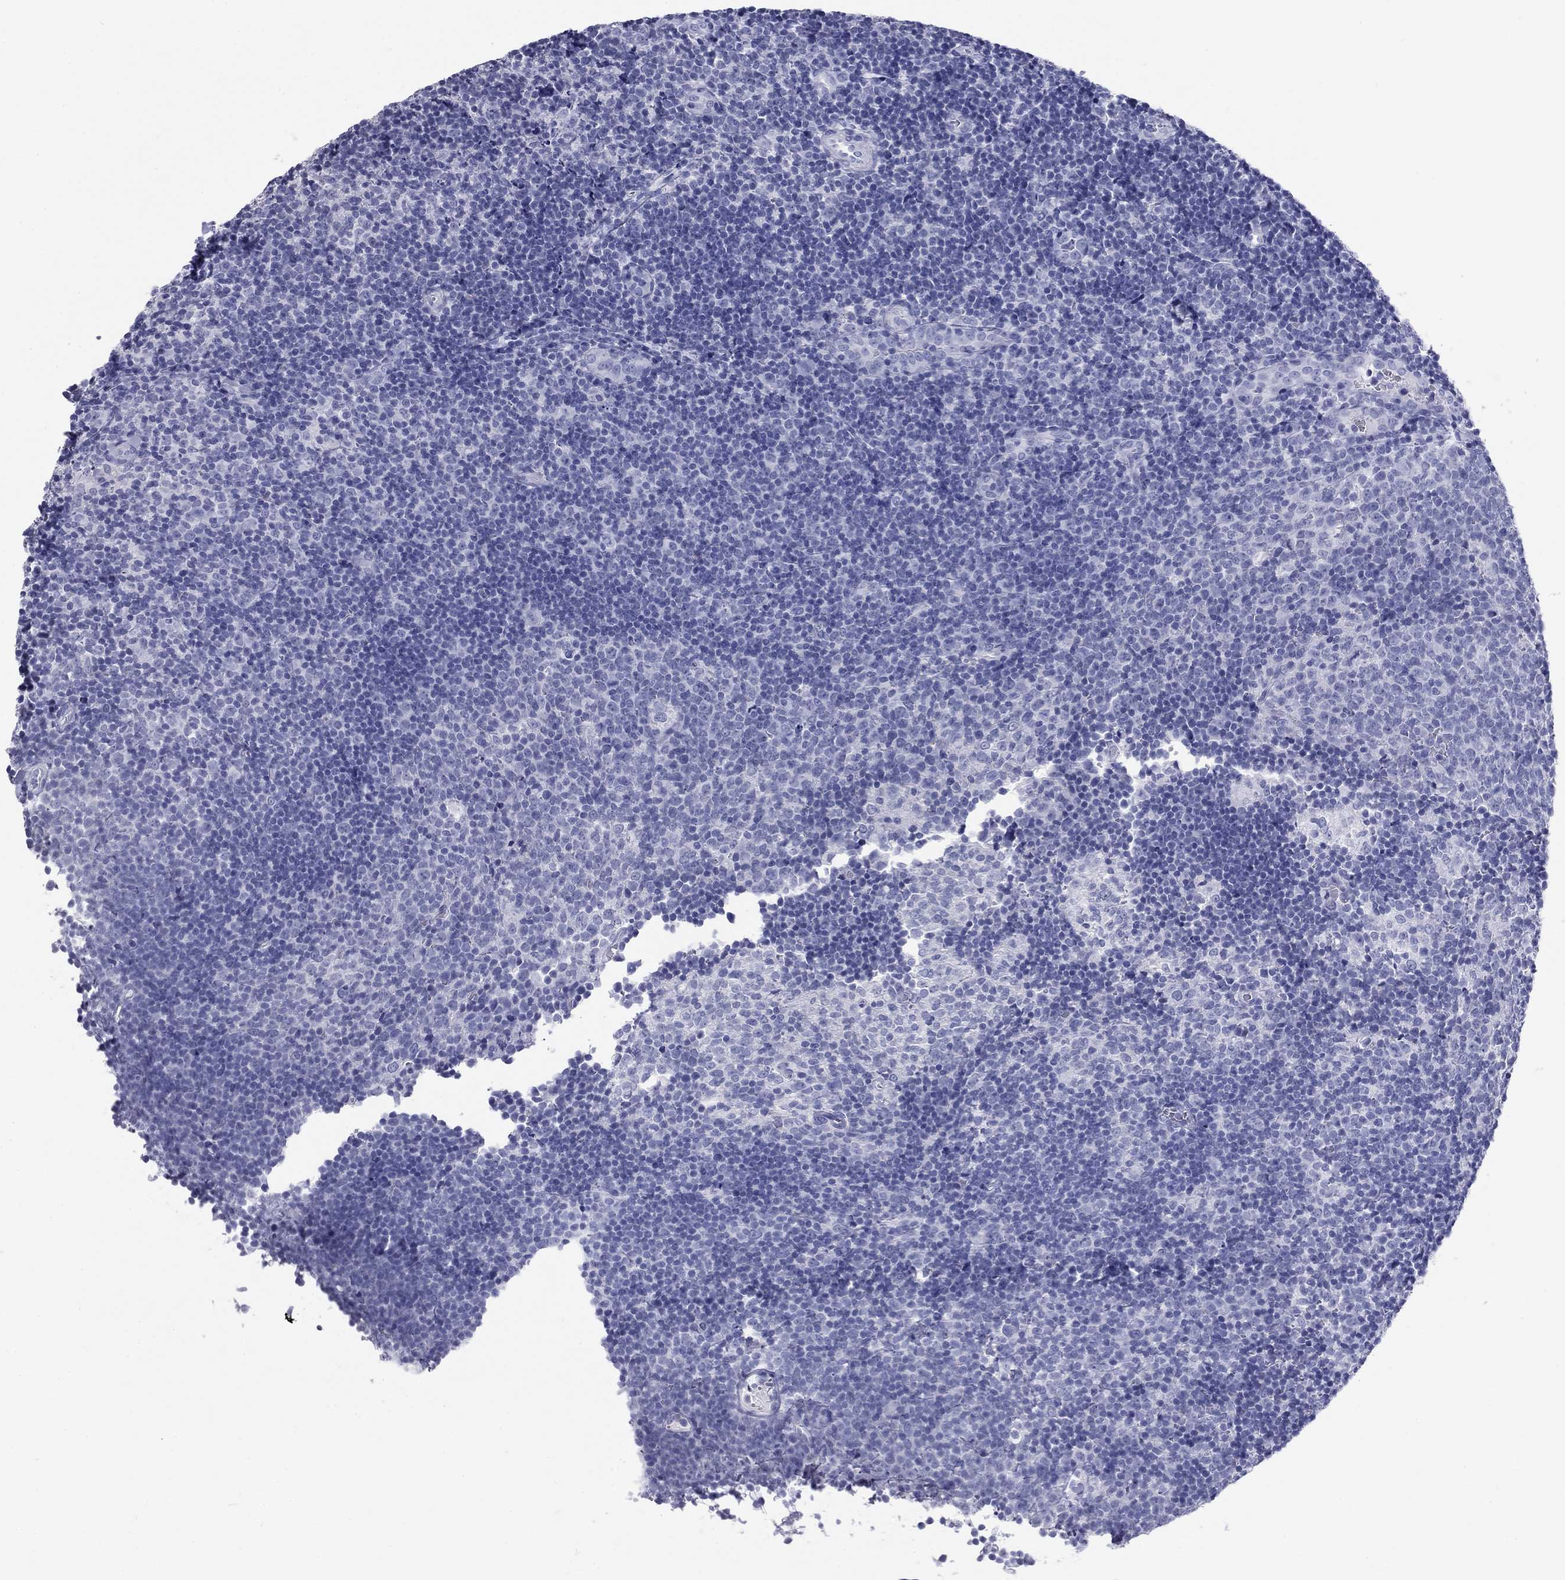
{"staining": {"intensity": "negative", "quantity": "none", "location": "none"}, "tissue": "tonsil", "cell_type": "Germinal center cells", "image_type": "normal", "snomed": [{"axis": "morphology", "description": "Normal tissue, NOS"}, {"axis": "topography", "description": "Tonsil"}], "caption": "Micrograph shows no protein expression in germinal center cells of normal tonsil. (DAB (3,3'-diaminobenzidine) immunohistochemistry with hematoxylin counter stain).", "gene": "NPPA", "patient": {"sex": "female", "age": 5}}